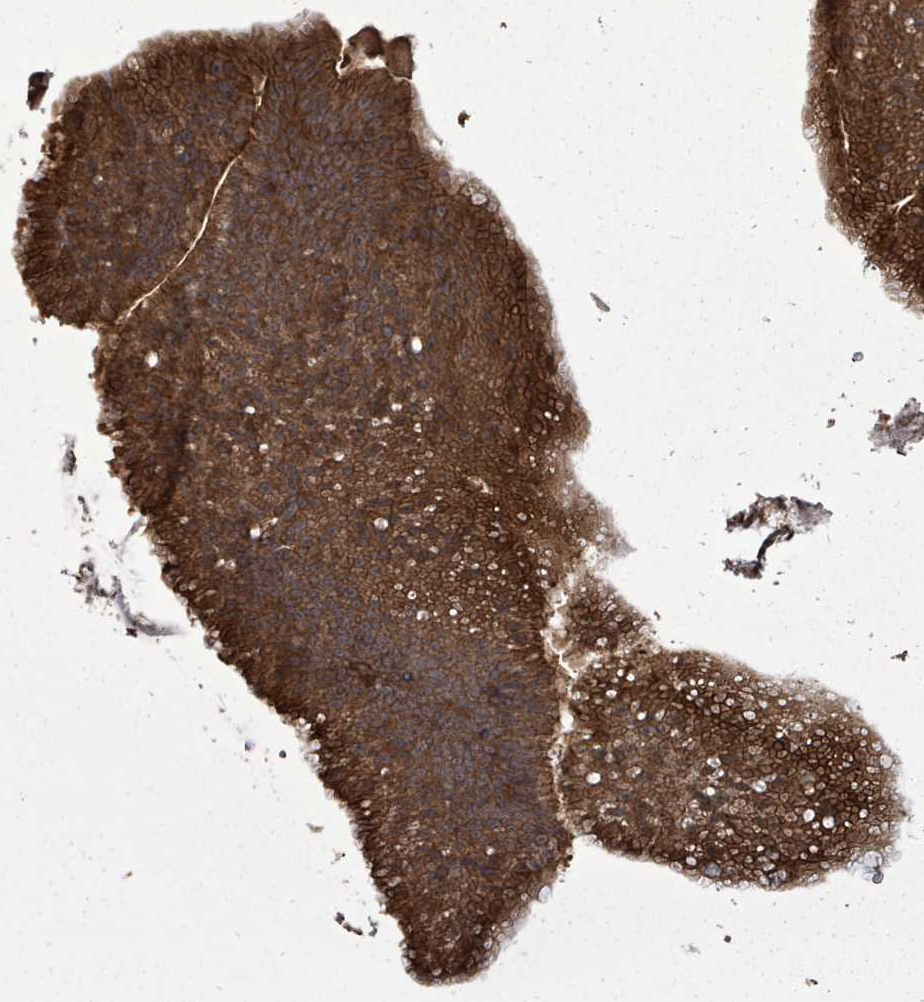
{"staining": {"intensity": "strong", "quantity": ">75%", "location": "cytoplasmic/membranous"}, "tissue": "colorectal cancer", "cell_type": "Tumor cells", "image_type": "cancer", "snomed": [{"axis": "morphology", "description": "Adenocarcinoma, NOS"}, {"axis": "topography", "description": "Colon"}], "caption": "Protein staining demonstrates strong cytoplasmic/membranous staining in about >75% of tumor cells in colorectal cancer (adenocarcinoma).", "gene": "EIF3C", "patient": {"sex": "female", "age": 43}}